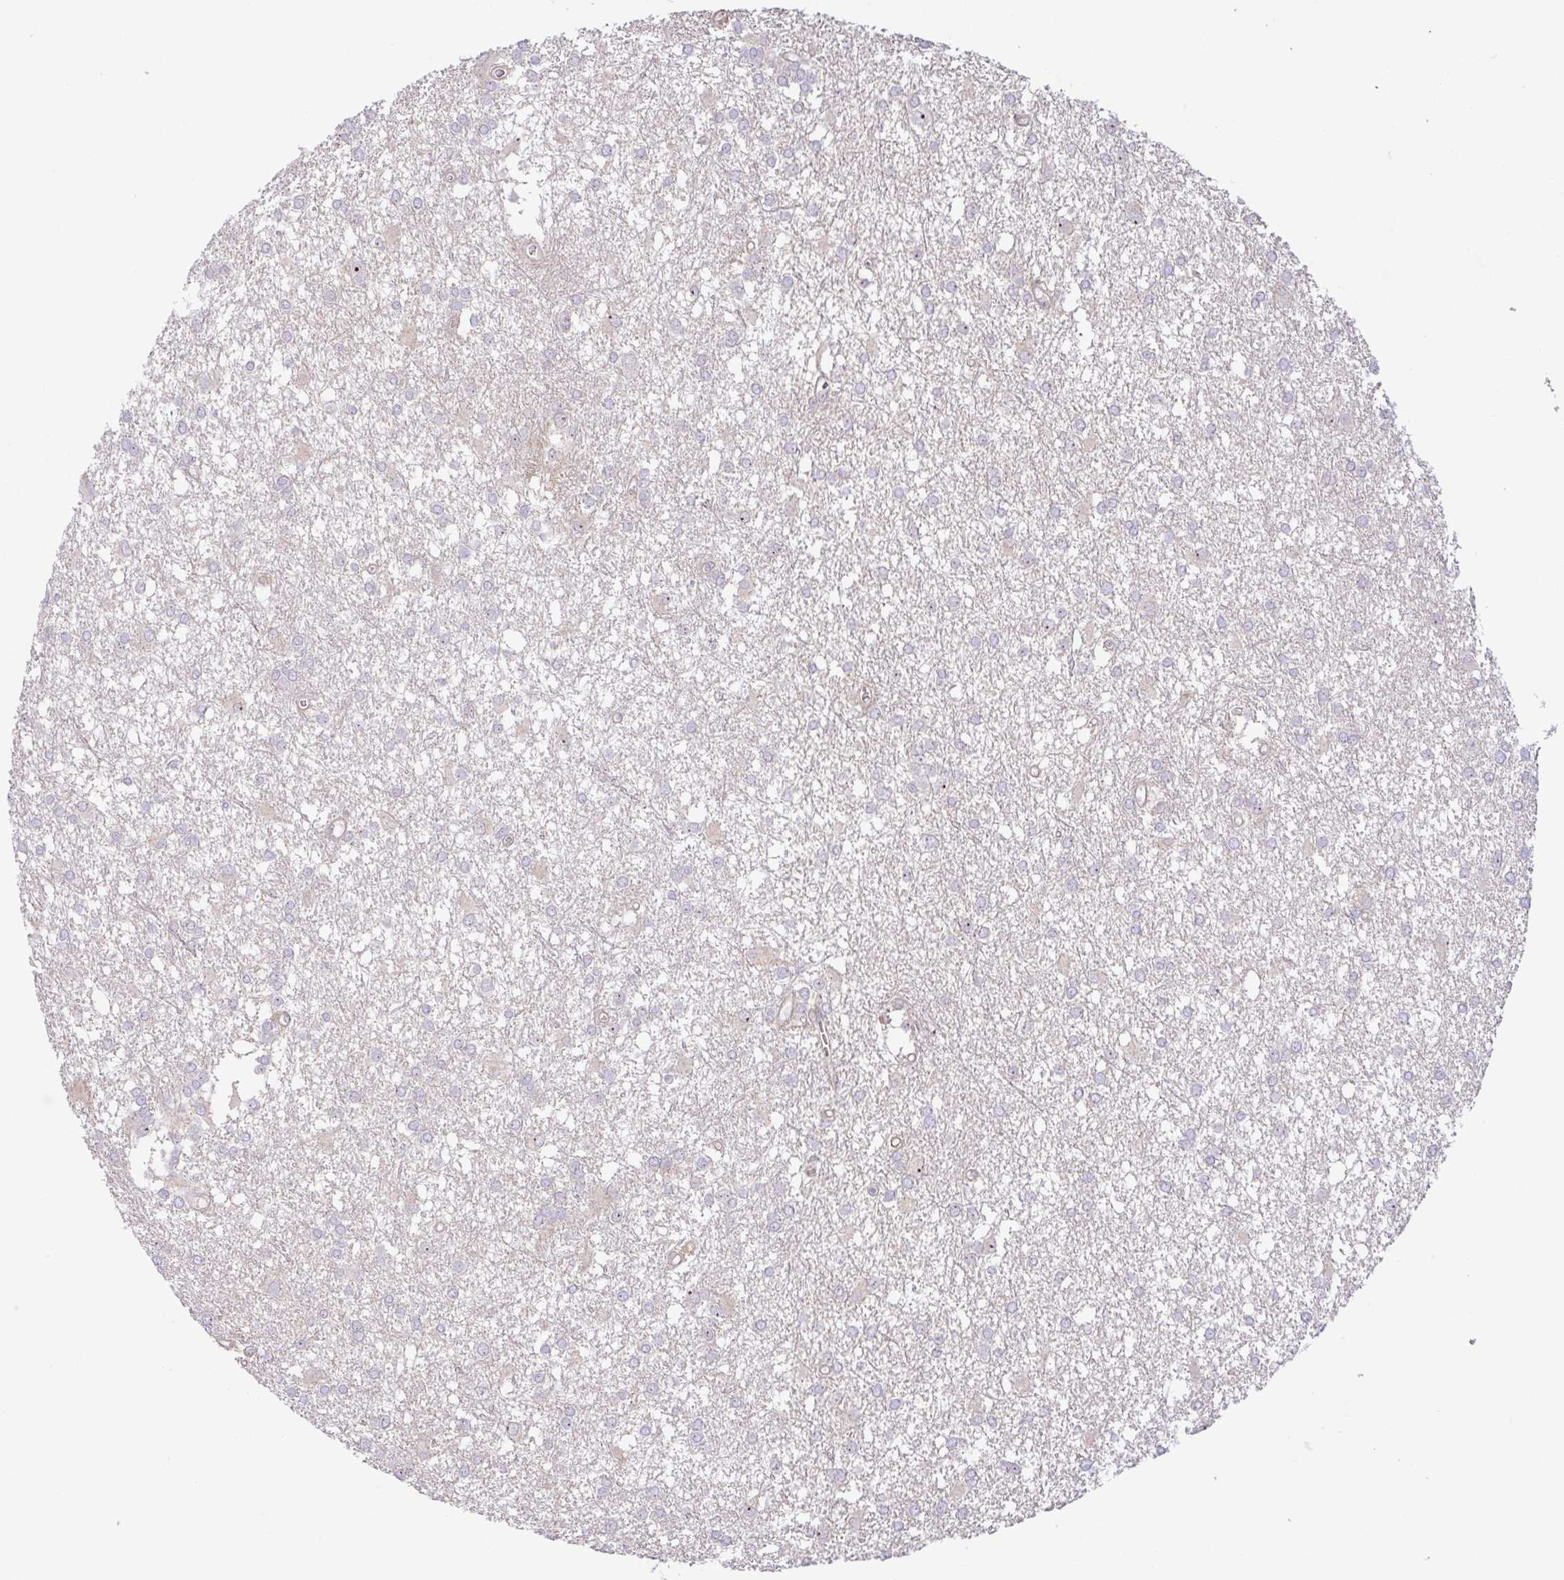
{"staining": {"intensity": "negative", "quantity": "none", "location": "none"}, "tissue": "glioma", "cell_type": "Tumor cells", "image_type": "cancer", "snomed": [{"axis": "morphology", "description": "Glioma, malignant, High grade"}, {"axis": "topography", "description": "Brain"}], "caption": "The micrograph exhibits no staining of tumor cells in malignant high-grade glioma. The staining was performed using DAB to visualize the protein expression in brown, while the nuclei were stained in blue with hematoxylin (Magnification: 20x).", "gene": "MXRA8", "patient": {"sex": "male", "age": 48}}